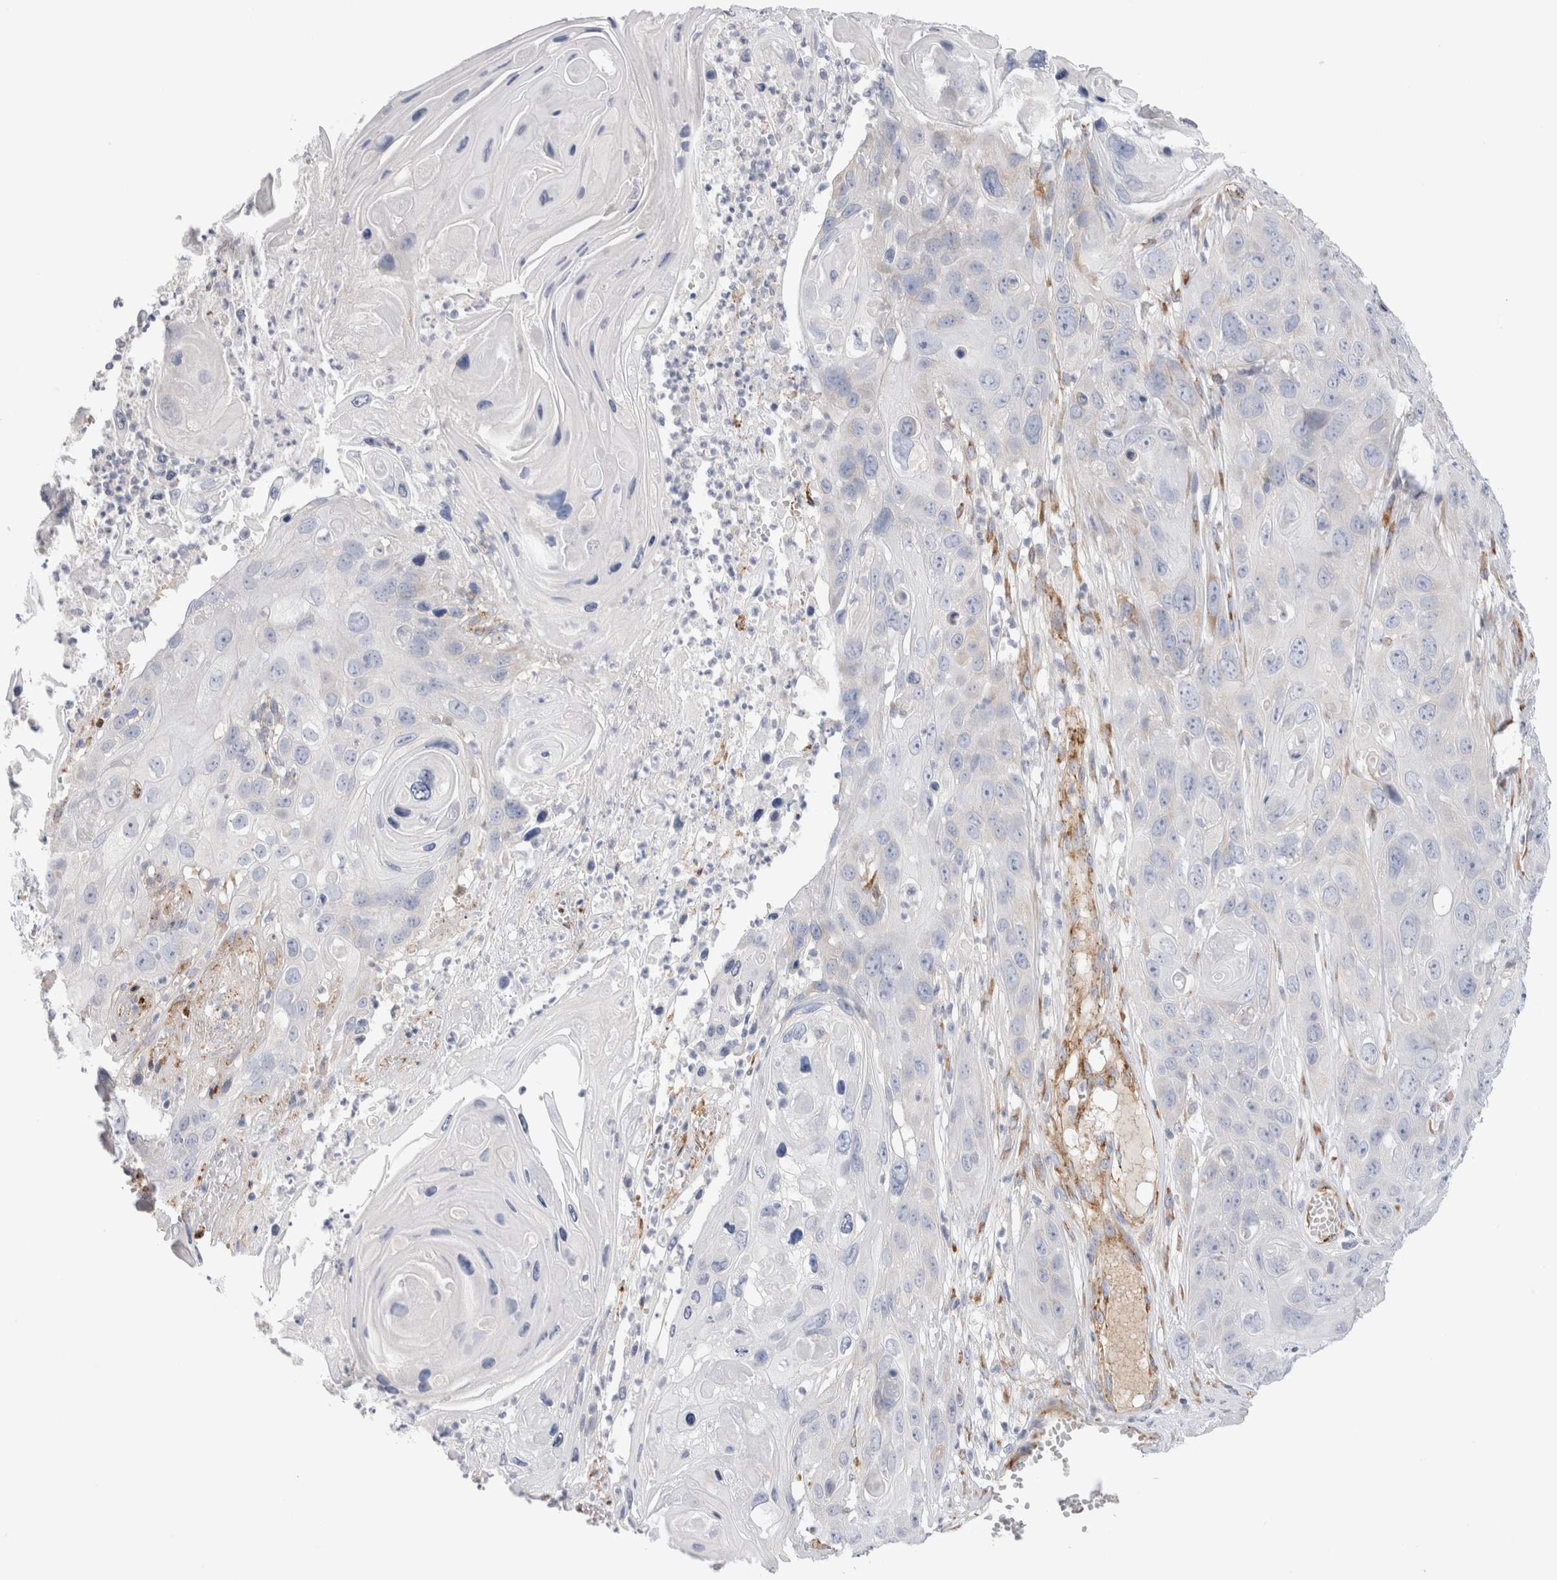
{"staining": {"intensity": "negative", "quantity": "none", "location": "none"}, "tissue": "skin cancer", "cell_type": "Tumor cells", "image_type": "cancer", "snomed": [{"axis": "morphology", "description": "Squamous cell carcinoma, NOS"}, {"axis": "topography", "description": "Skin"}], "caption": "Tumor cells are negative for brown protein staining in skin squamous cell carcinoma. (Stains: DAB (3,3'-diaminobenzidine) immunohistochemistry (IHC) with hematoxylin counter stain, Microscopy: brightfield microscopy at high magnification).", "gene": "CNPY4", "patient": {"sex": "male", "age": 55}}